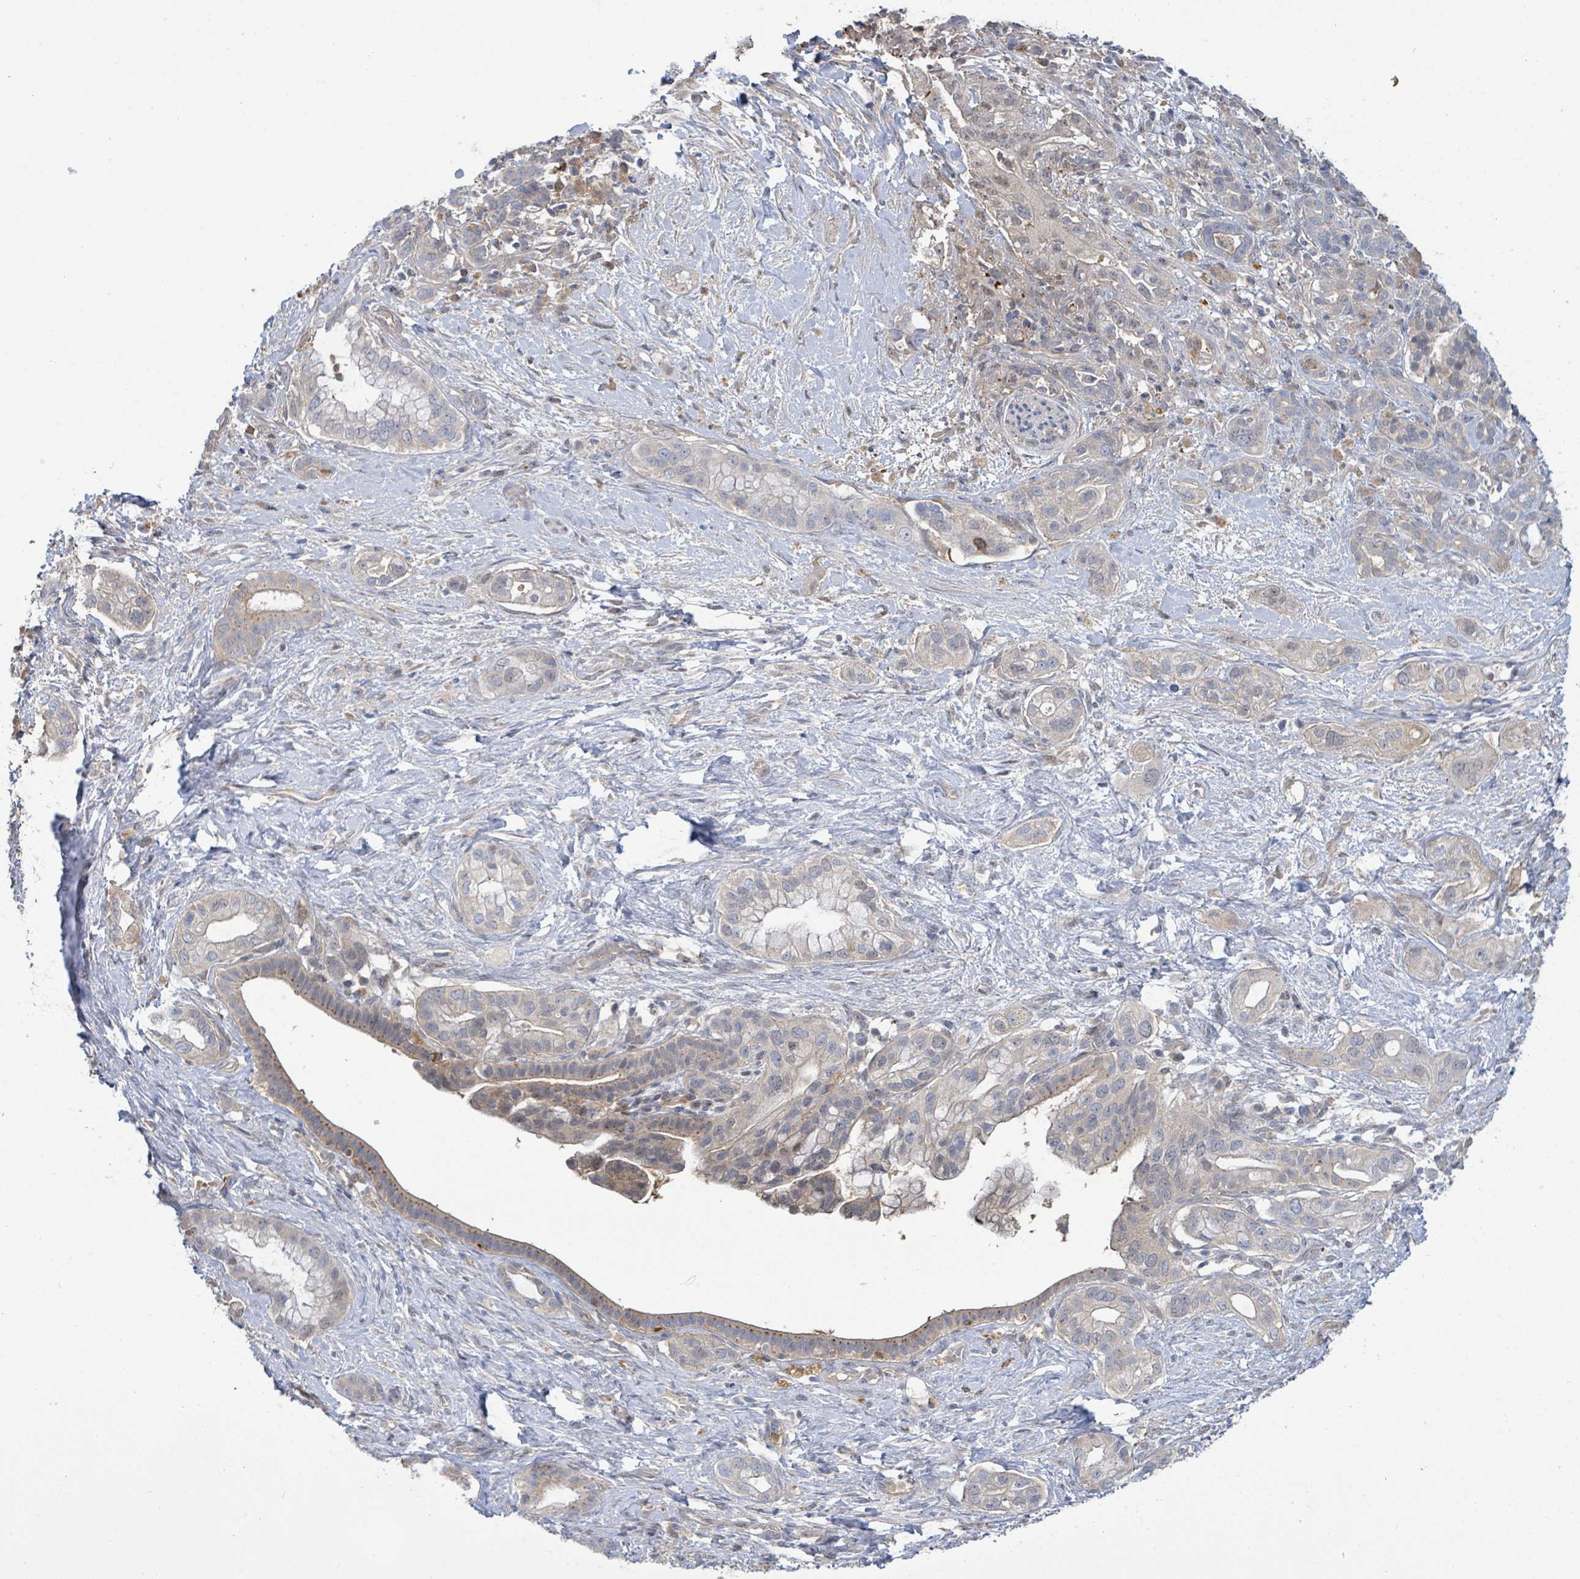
{"staining": {"intensity": "weak", "quantity": "<25%", "location": "cytoplasmic/membranous"}, "tissue": "pancreatic cancer", "cell_type": "Tumor cells", "image_type": "cancer", "snomed": [{"axis": "morphology", "description": "Adenocarcinoma, NOS"}, {"axis": "topography", "description": "Pancreas"}], "caption": "An immunohistochemistry micrograph of pancreatic cancer is shown. There is no staining in tumor cells of pancreatic cancer.", "gene": "PGAM1", "patient": {"sex": "male", "age": 44}}